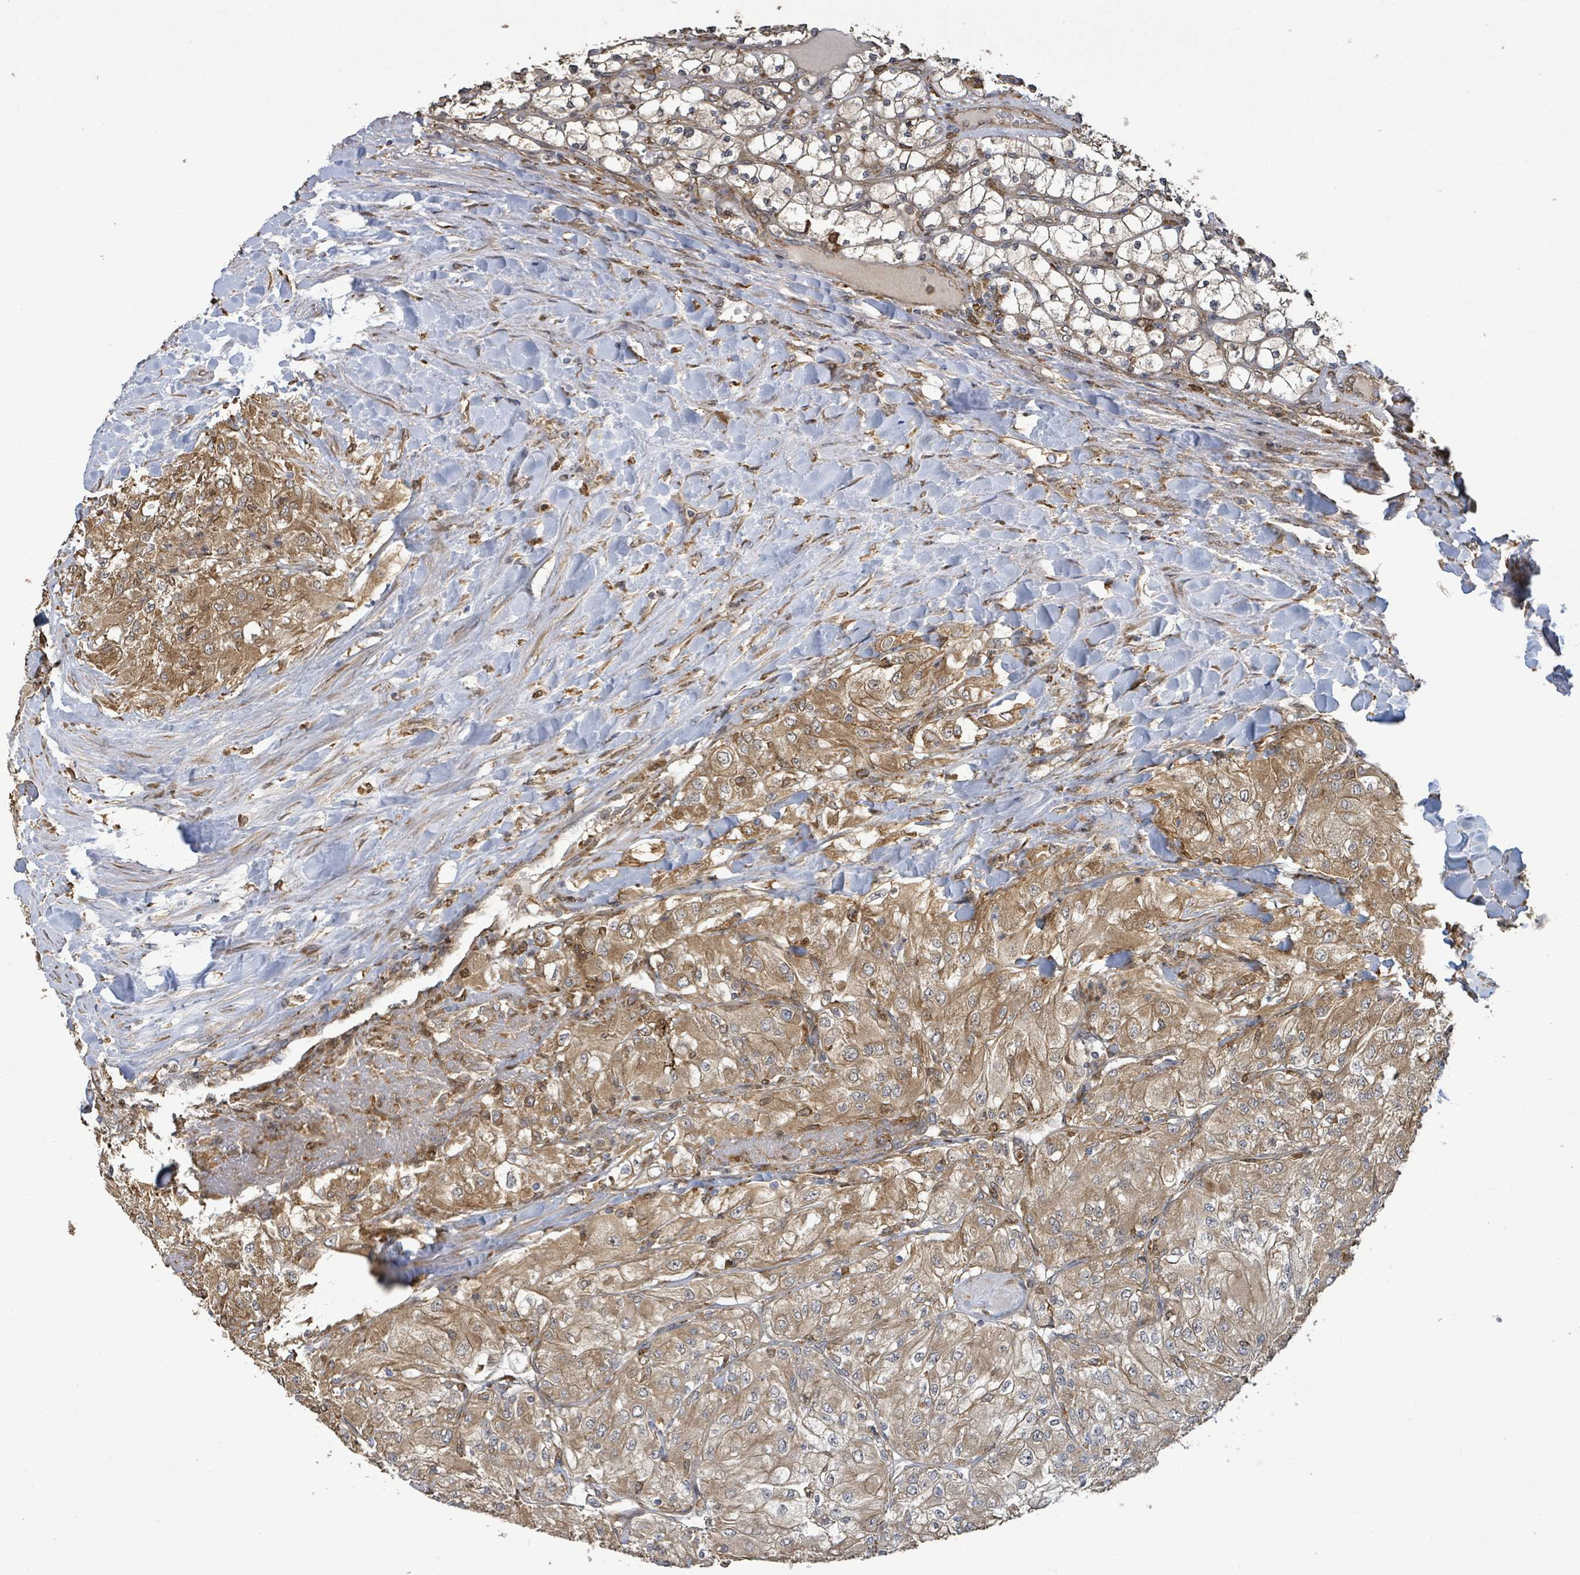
{"staining": {"intensity": "moderate", "quantity": ">75%", "location": "cytoplasmic/membranous"}, "tissue": "renal cancer", "cell_type": "Tumor cells", "image_type": "cancer", "snomed": [{"axis": "morphology", "description": "Adenocarcinoma, NOS"}, {"axis": "topography", "description": "Kidney"}], "caption": "Immunohistochemistry (IHC) image of neoplastic tissue: human renal cancer (adenocarcinoma) stained using immunohistochemistry demonstrates medium levels of moderate protein expression localized specifically in the cytoplasmic/membranous of tumor cells, appearing as a cytoplasmic/membranous brown color.", "gene": "ARPIN", "patient": {"sex": "male", "age": 80}}